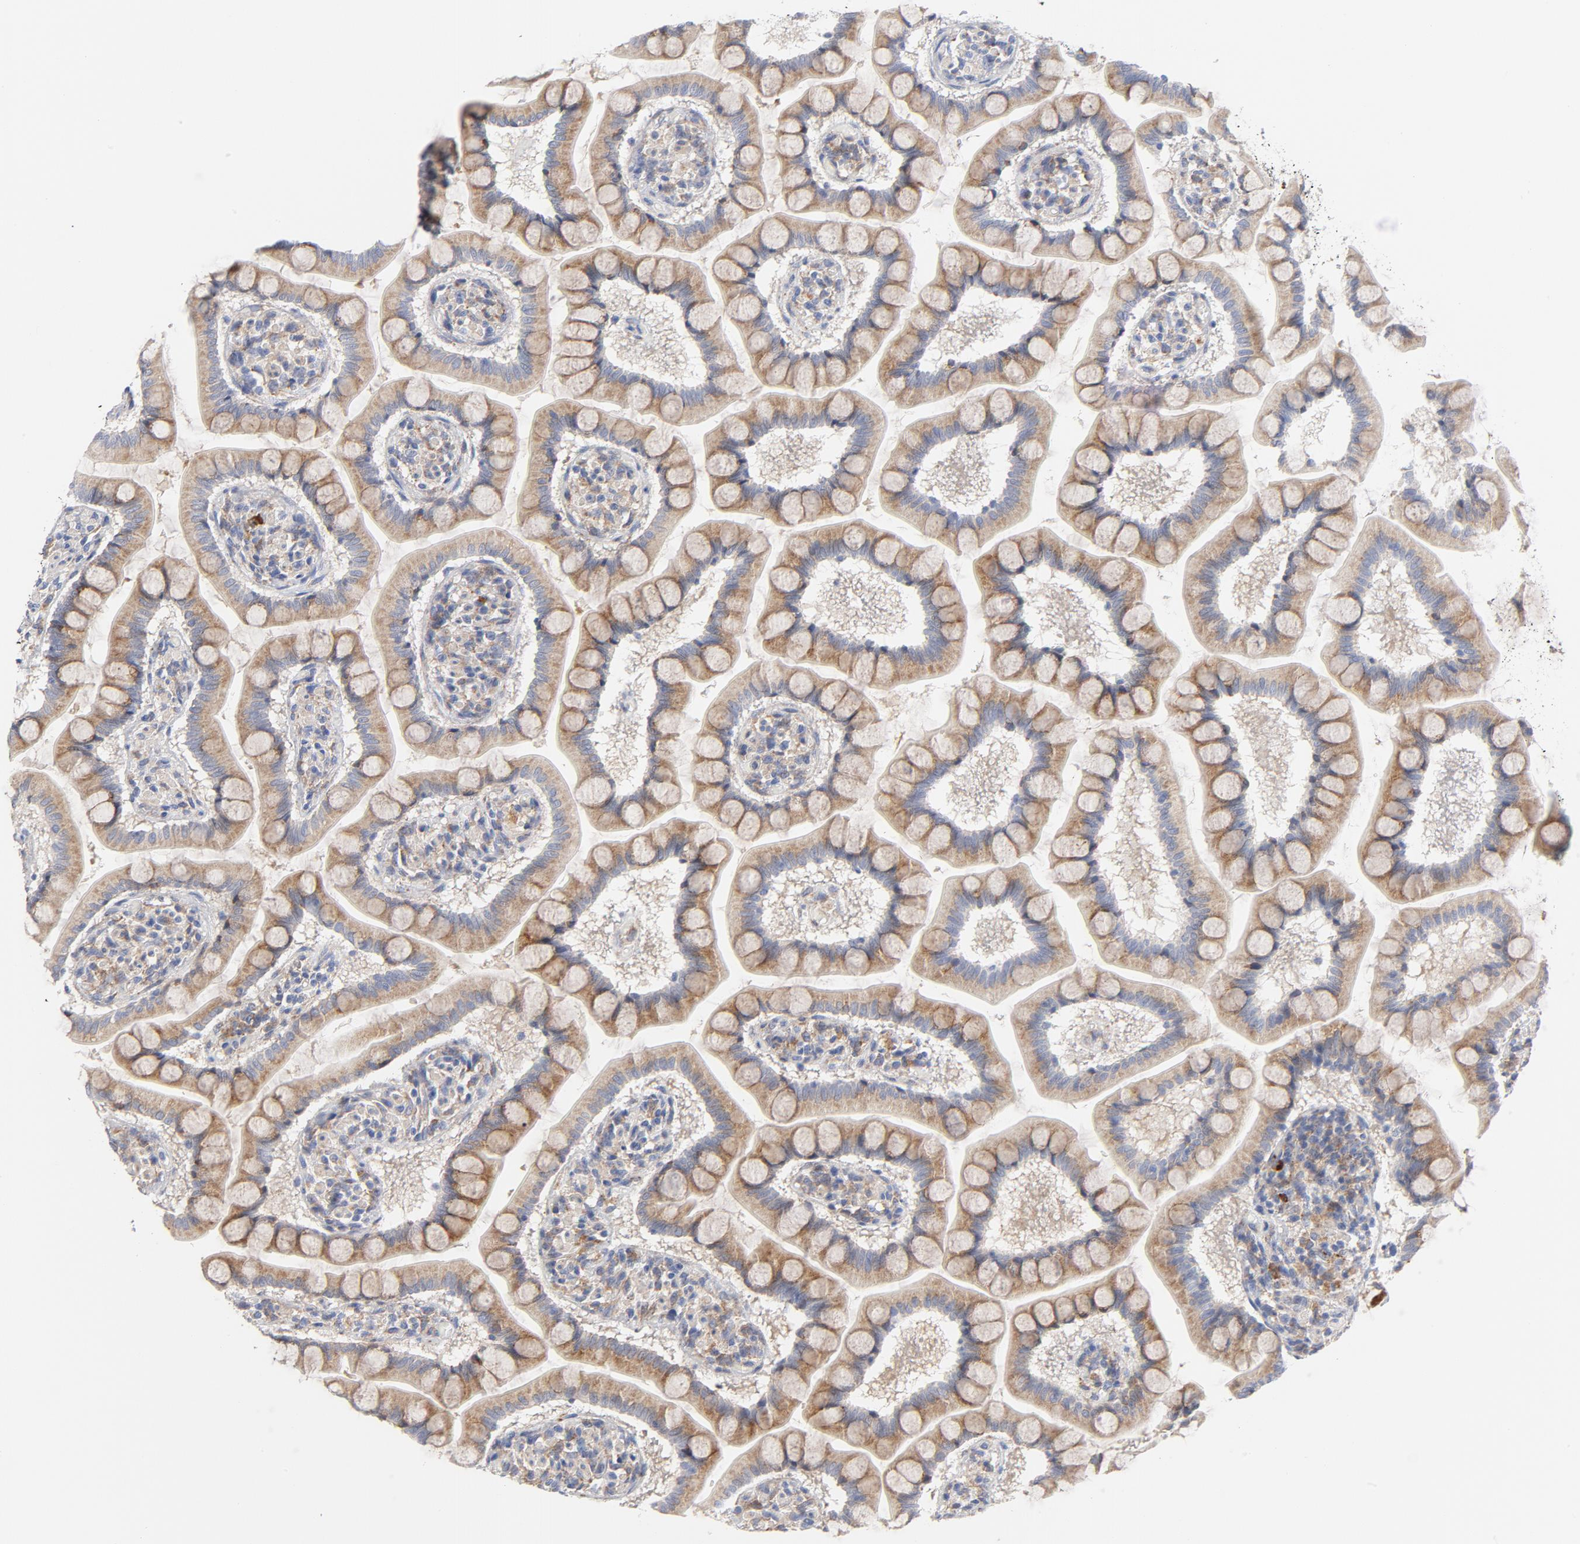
{"staining": {"intensity": "weak", "quantity": ">75%", "location": "cytoplasmic/membranous"}, "tissue": "small intestine", "cell_type": "Glandular cells", "image_type": "normal", "snomed": [{"axis": "morphology", "description": "Normal tissue, NOS"}, {"axis": "topography", "description": "Small intestine"}], "caption": "Immunohistochemical staining of unremarkable small intestine exhibits >75% levels of weak cytoplasmic/membranous protein staining in about >75% of glandular cells. (Stains: DAB in brown, nuclei in blue, Microscopy: brightfield microscopy at high magnification).", "gene": "RAPGEF3", "patient": {"sex": "male", "age": 41}}